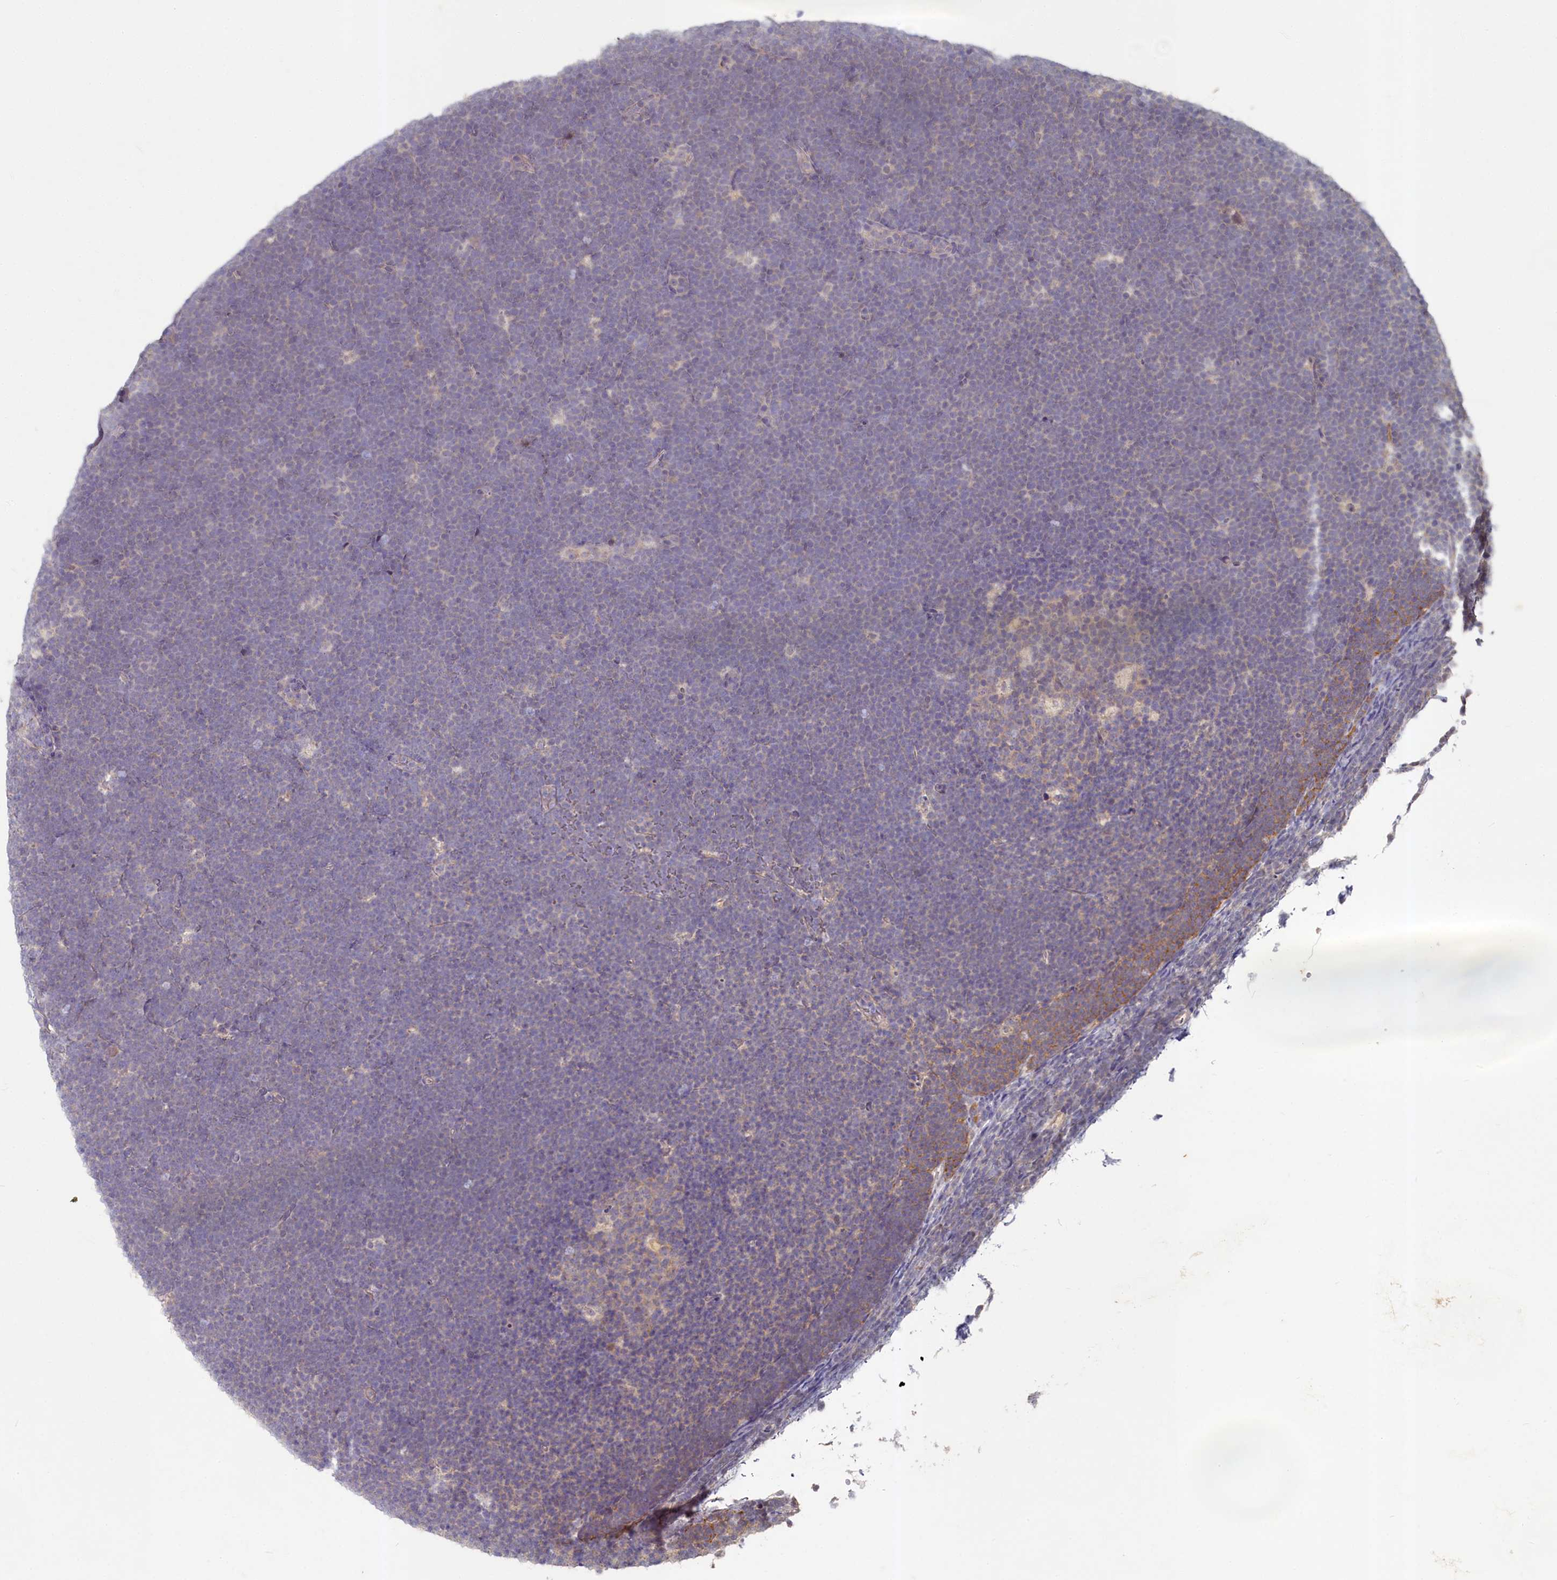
{"staining": {"intensity": "negative", "quantity": "none", "location": "none"}, "tissue": "lymphoma", "cell_type": "Tumor cells", "image_type": "cancer", "snomed": [{"axis": "morphology", "description": "Malignant lymphoma, non-Hodgkin's type, High grade"}, {"axis": "topography", "description": "Lymph node"}], "caption": "The immunohistochemistry (IHC) photomicrograph has no significant positivity in tumor cells of lymphoma tissue.", "gene": "HERC3", "patient": {"sex": "male", "age": 13}}